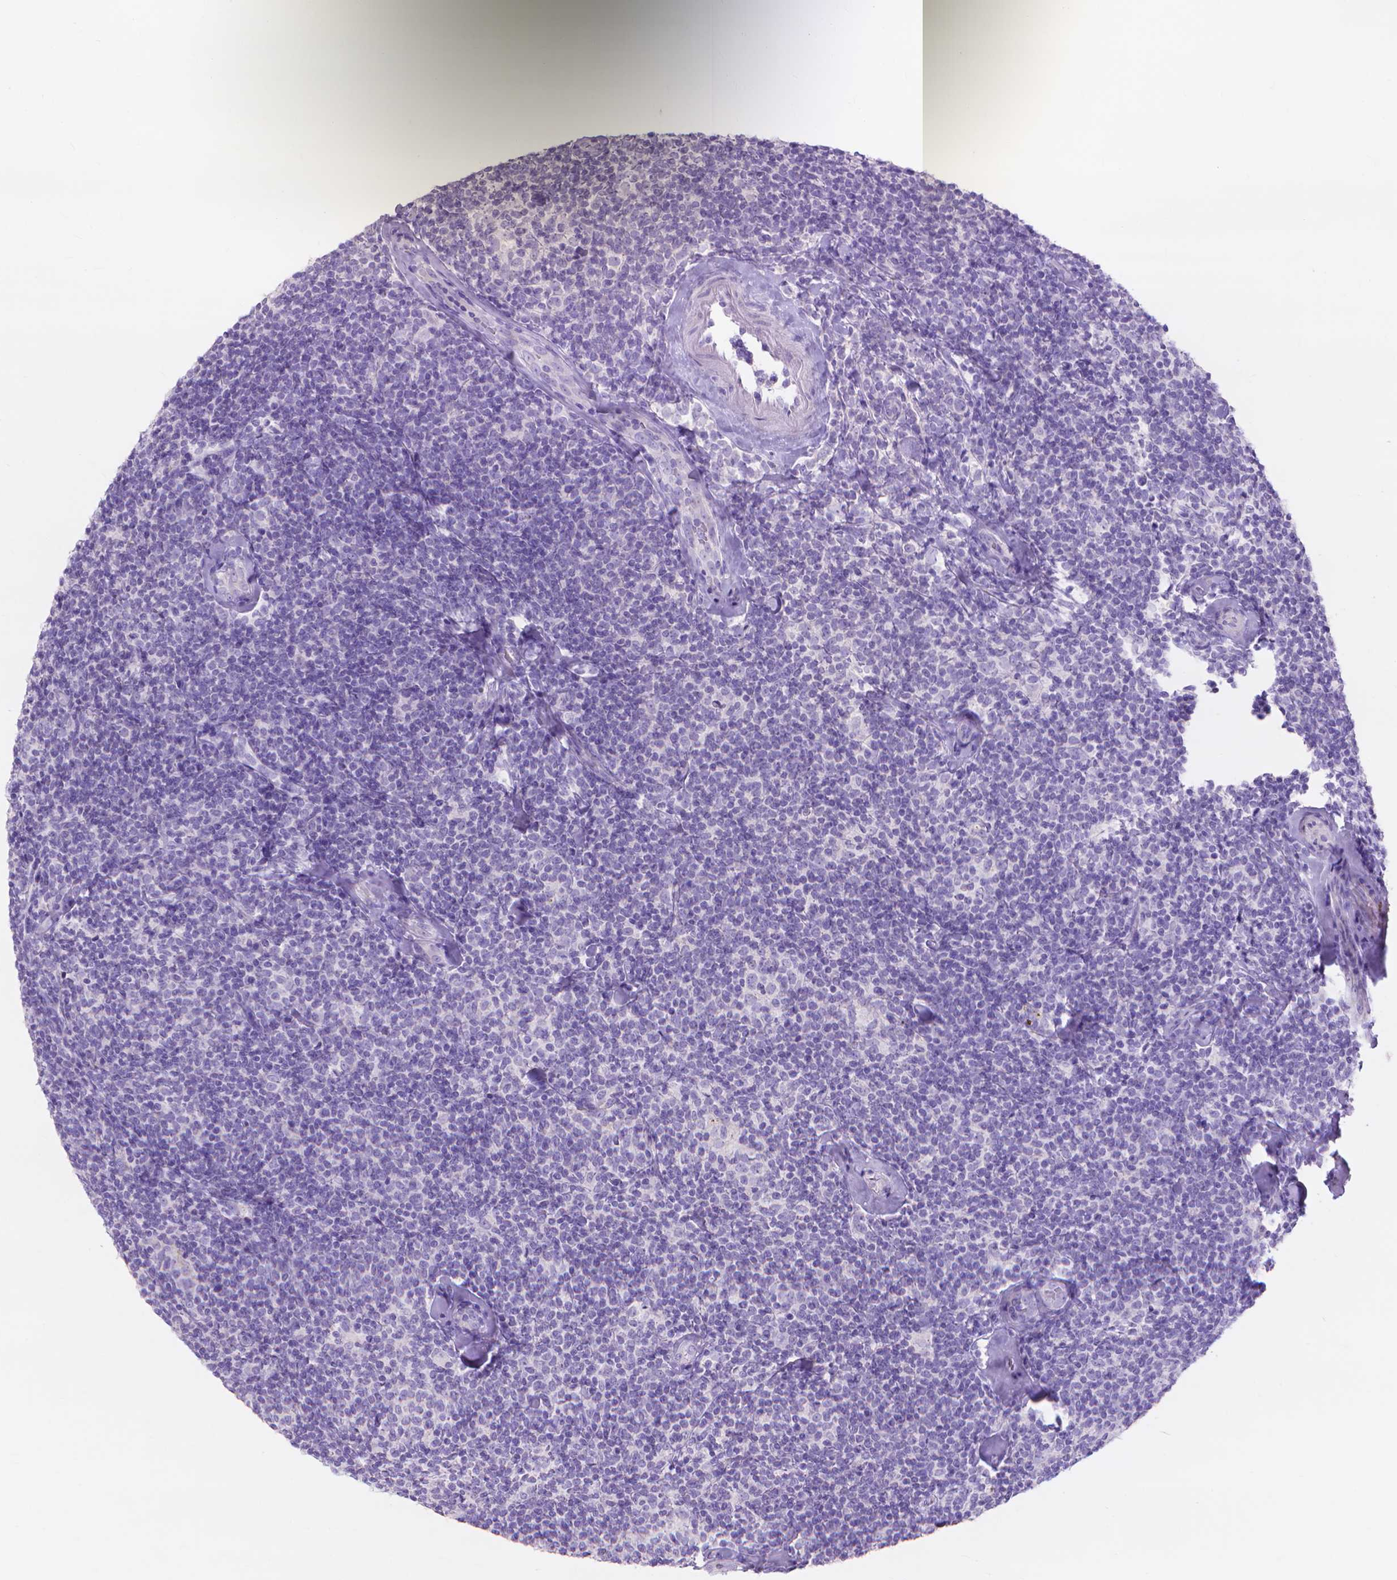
{"staining": {"intensity": "negative", "quantity": "none", "location": "none"}, "tissue": "lymphoma", "cell_type": "Tumor cells", "image_type": "cancer", "snomed": [{"axis": "morphology", "description": "Malignant lymphoma, non-Hodgkin's type, Low grade"}, {"axis": "topography", "description": "Lymph node"}], "caption": "Histopathology image shows no protein staining in tumor cells of lymphoma tissue.", "gene": "MMP11", "patient": {"sex": "female", "age": 56}}